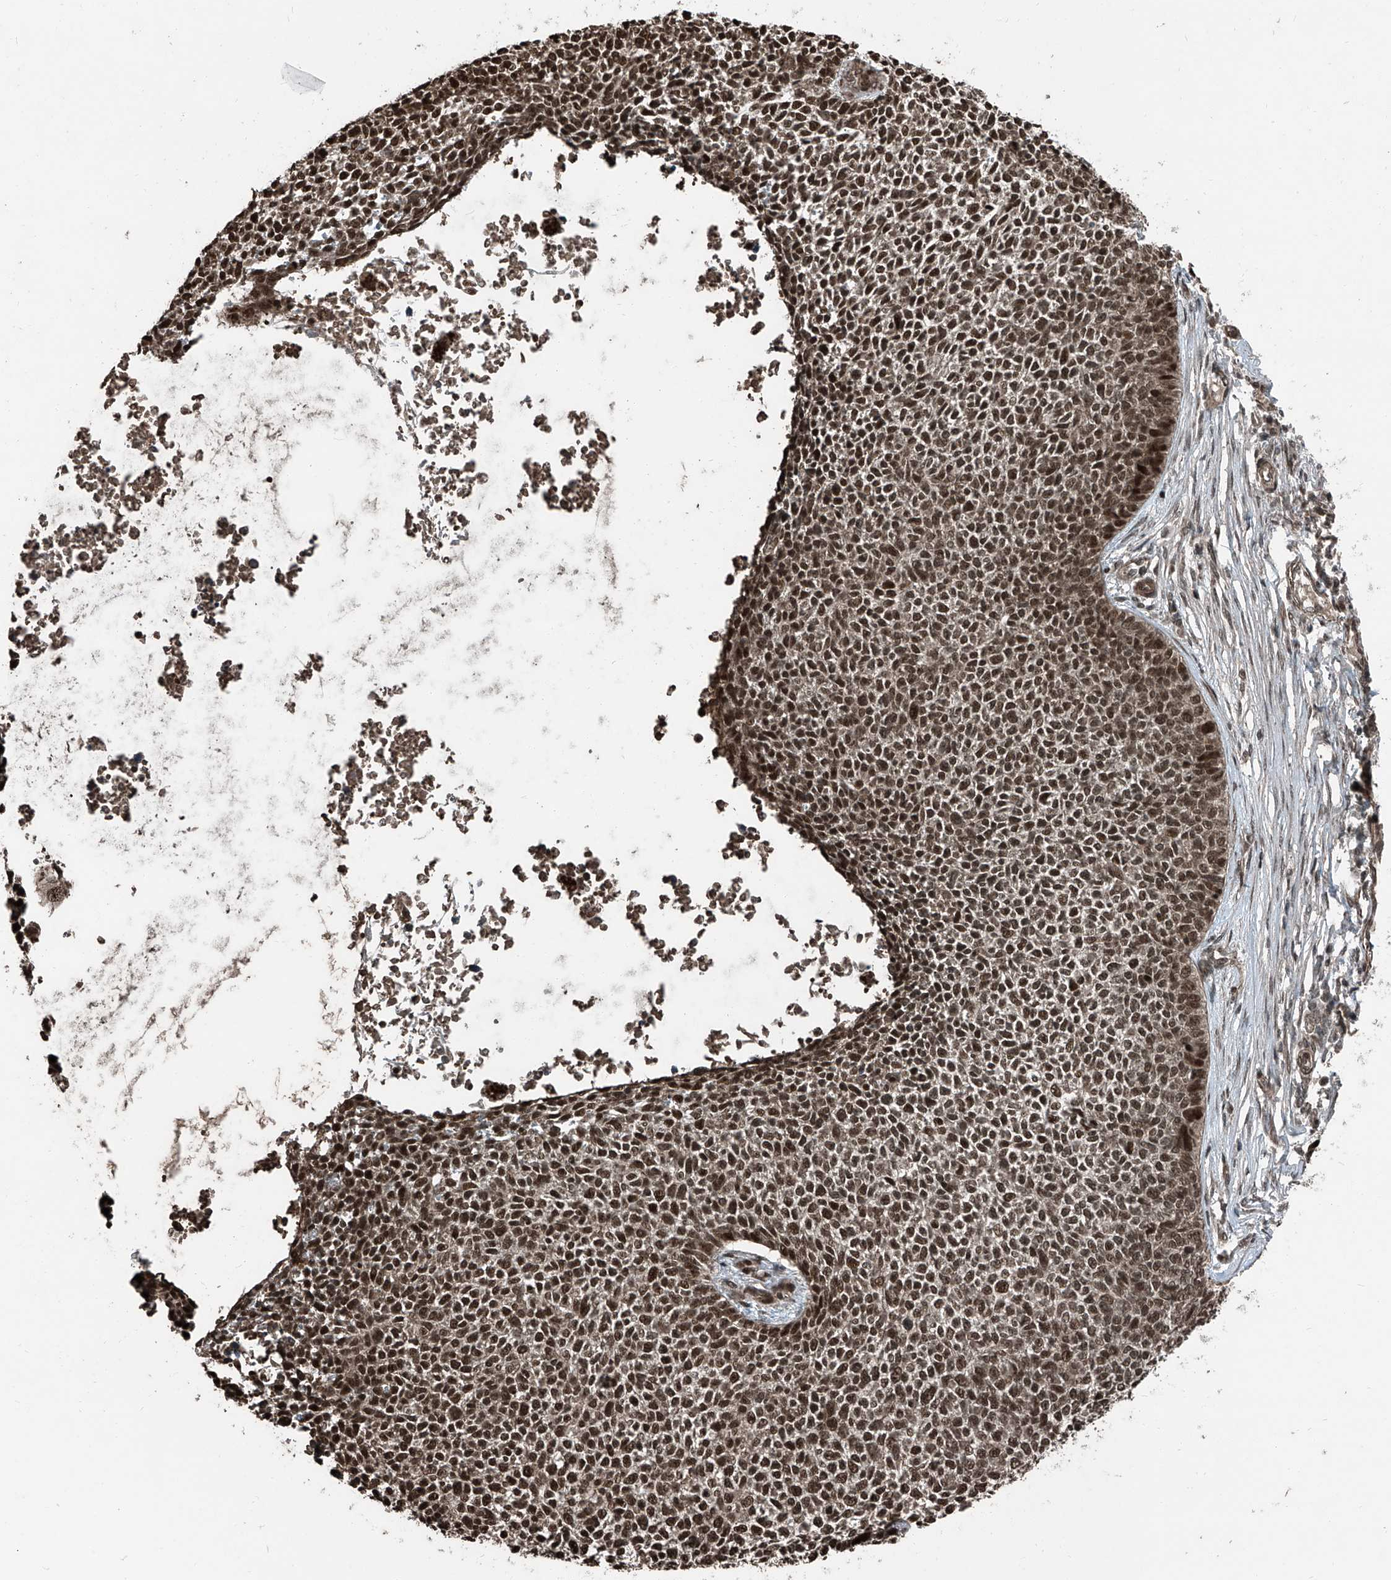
{"staining": {"intensity": "strong", "quantity": ">75%", "location": "nuclear"}, "tissue": "skin cancer", "cell_type": "Tumor cells", "image_type": "cancer", "snomed": [{"axis": "morphology", "description": "Basal cell carcinoma"}, {"axis": "topography", "description": "Skin"}], "caption": "Basal cell carcinoma (skin) stained with a brown dye reveals strong nuclear positive staining in about >75% of tumor cells.", "gene": "ZNF570", "patient": {"sex": "female", "age": 84}}